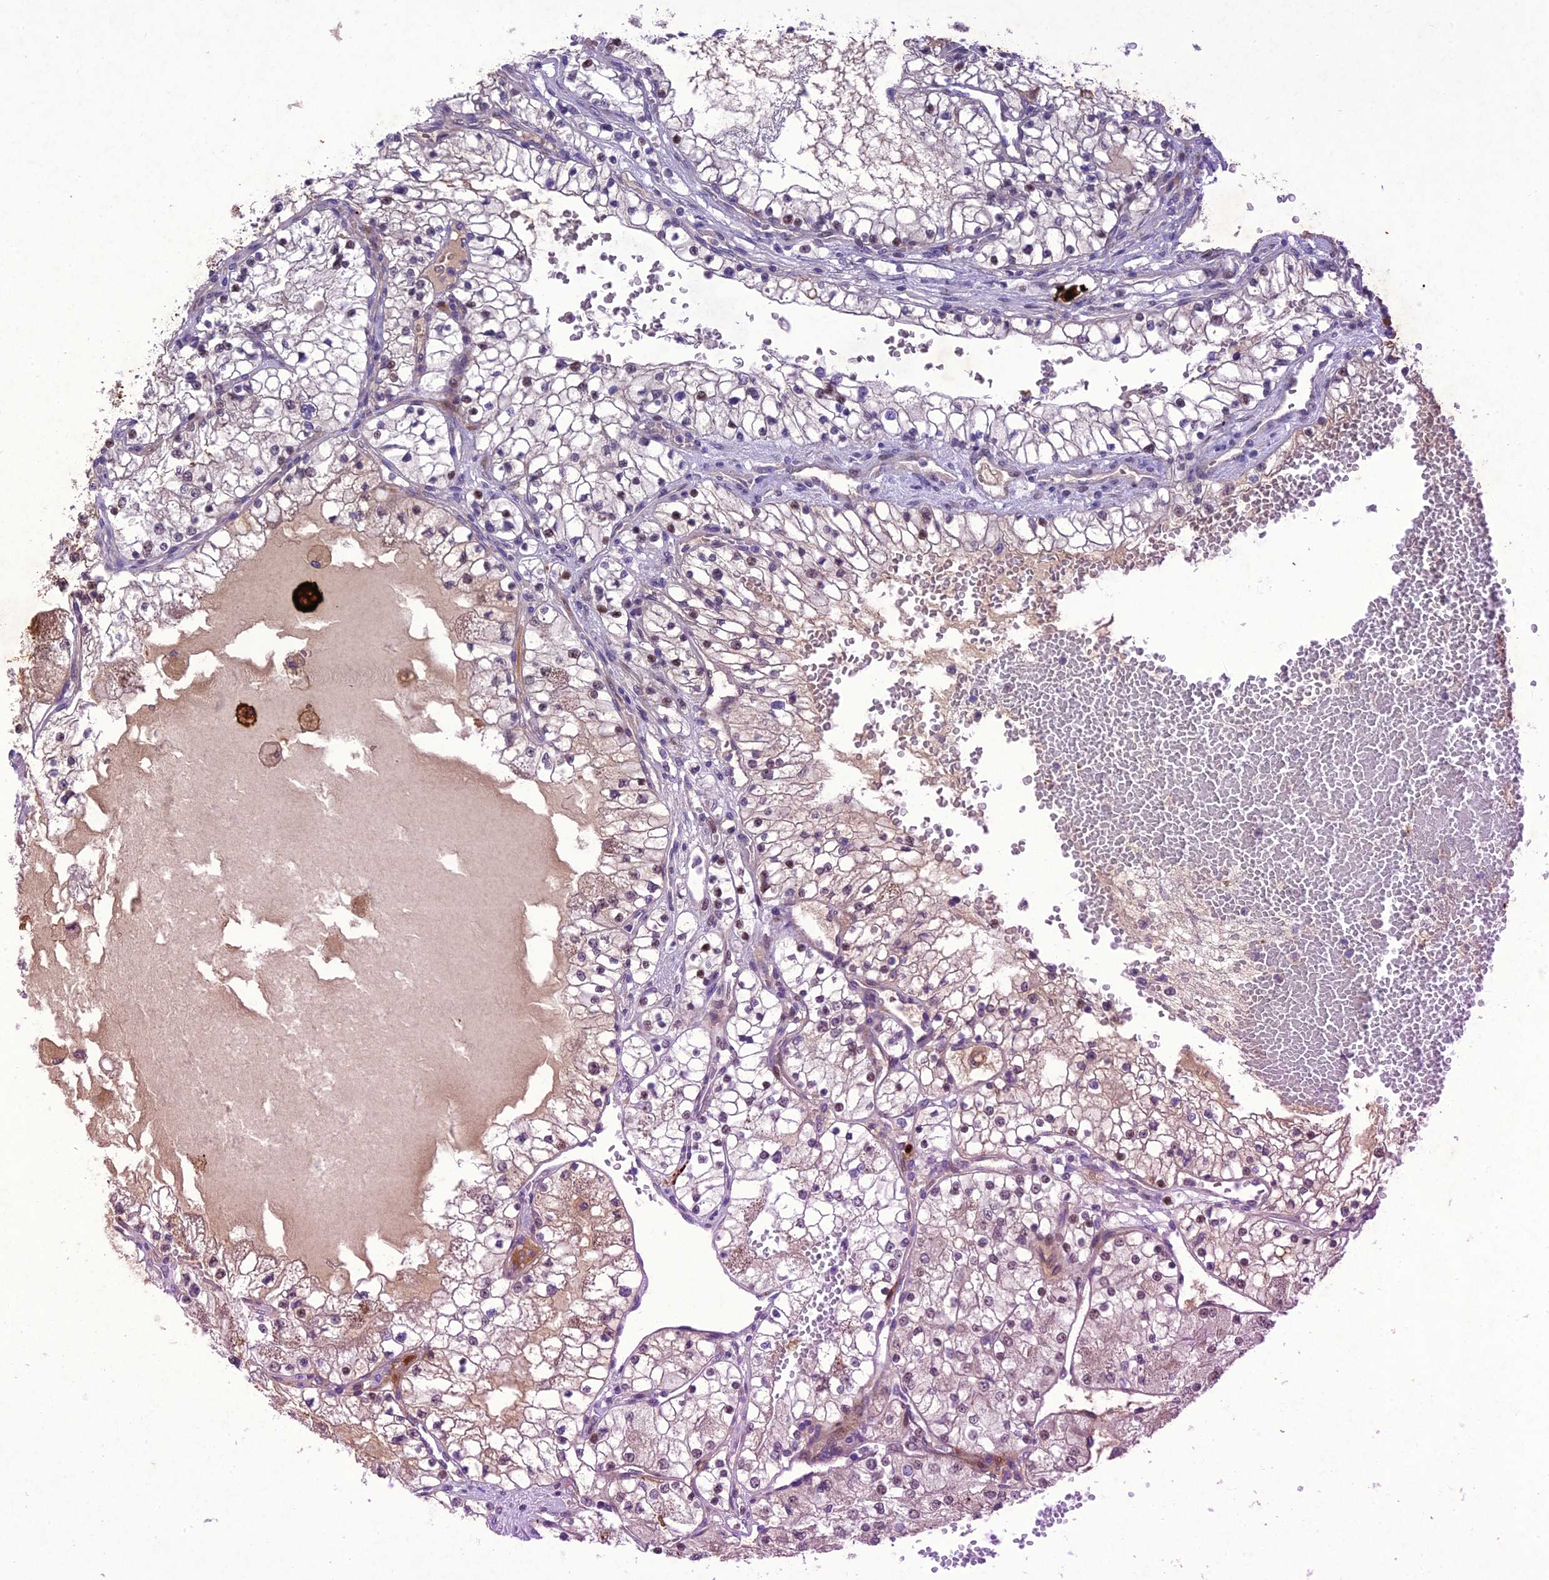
{"staining": {"intensity": "weak", "quantity": "<25%", "location": "cytoplasmic/membranous,nuclear"}, "tissue": "renal cancer", "cell_type": "Tumor cells", "image_type": "cancer", "snomed": [{"axis": "morphology", "description": "Normal tissue, NOS"}, {"axis": "morphology", "description": "Adenocarcinoma, NOS"}, {"axis": "topography", "description": "Kidney"}], "caption": "This micrograph is of renal cancer stained with immunohistochemistry (IHC) to label a protein in brown with the nuclei are counter-stained blue. There is no positivity in tumor cells.", "gene": "ANKRD52", "patient": {"sex": "male", "age": 68}}